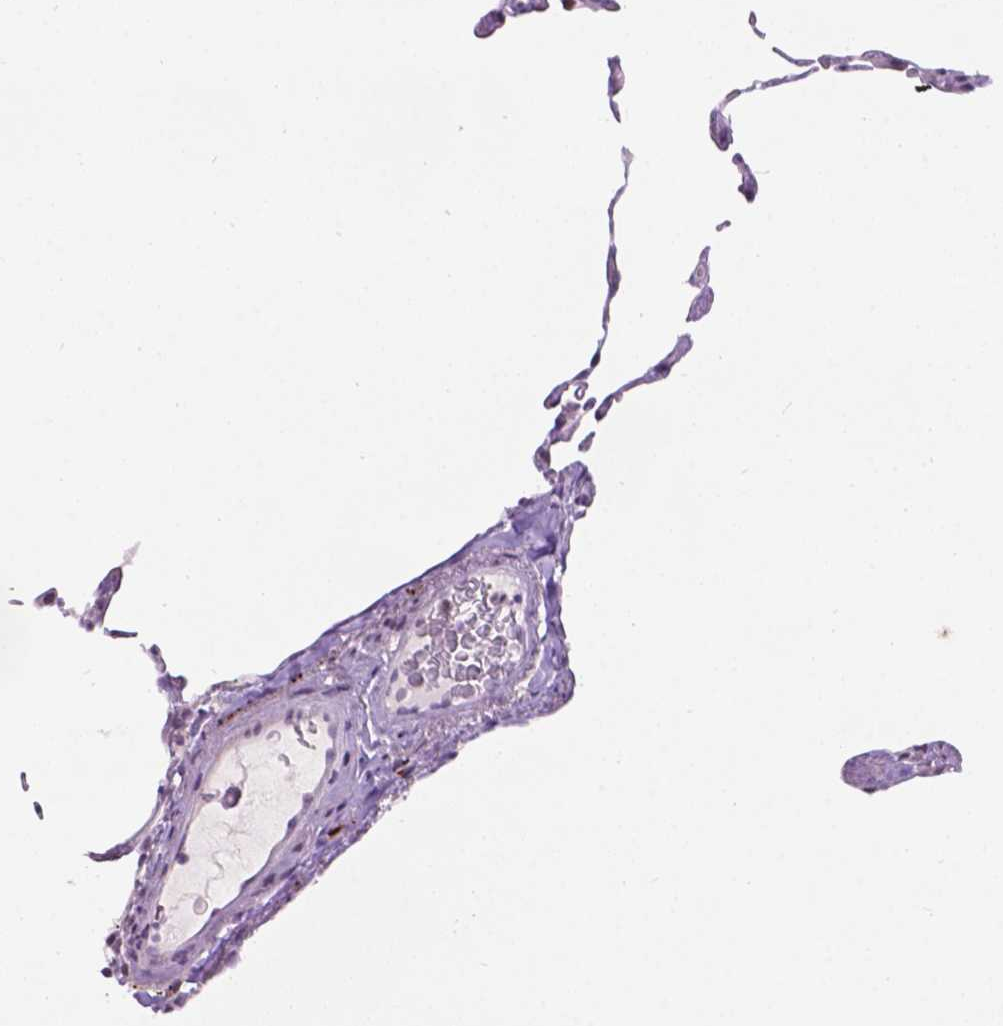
{"staining": {"intensity": "negative", "quantity": "none", "location": "none"}, "tissue": "lung", "cell_type": "Alveolar cells", "image_type": "normal", "snomed": [{"axis": "morphology", "description": "Normal tissue, NOS"}, {"axis": "topography", "description": "Lung"}], "caption": "The IHC micrograph has no significant positivity in alveolar cells of lung. (Brightfield microscopy of DAB (3,3'-diaminobenzidine) immunohistochemistry at high magnification).", "gene": "TH", "patient": {"sex": "female", "age": 57}}